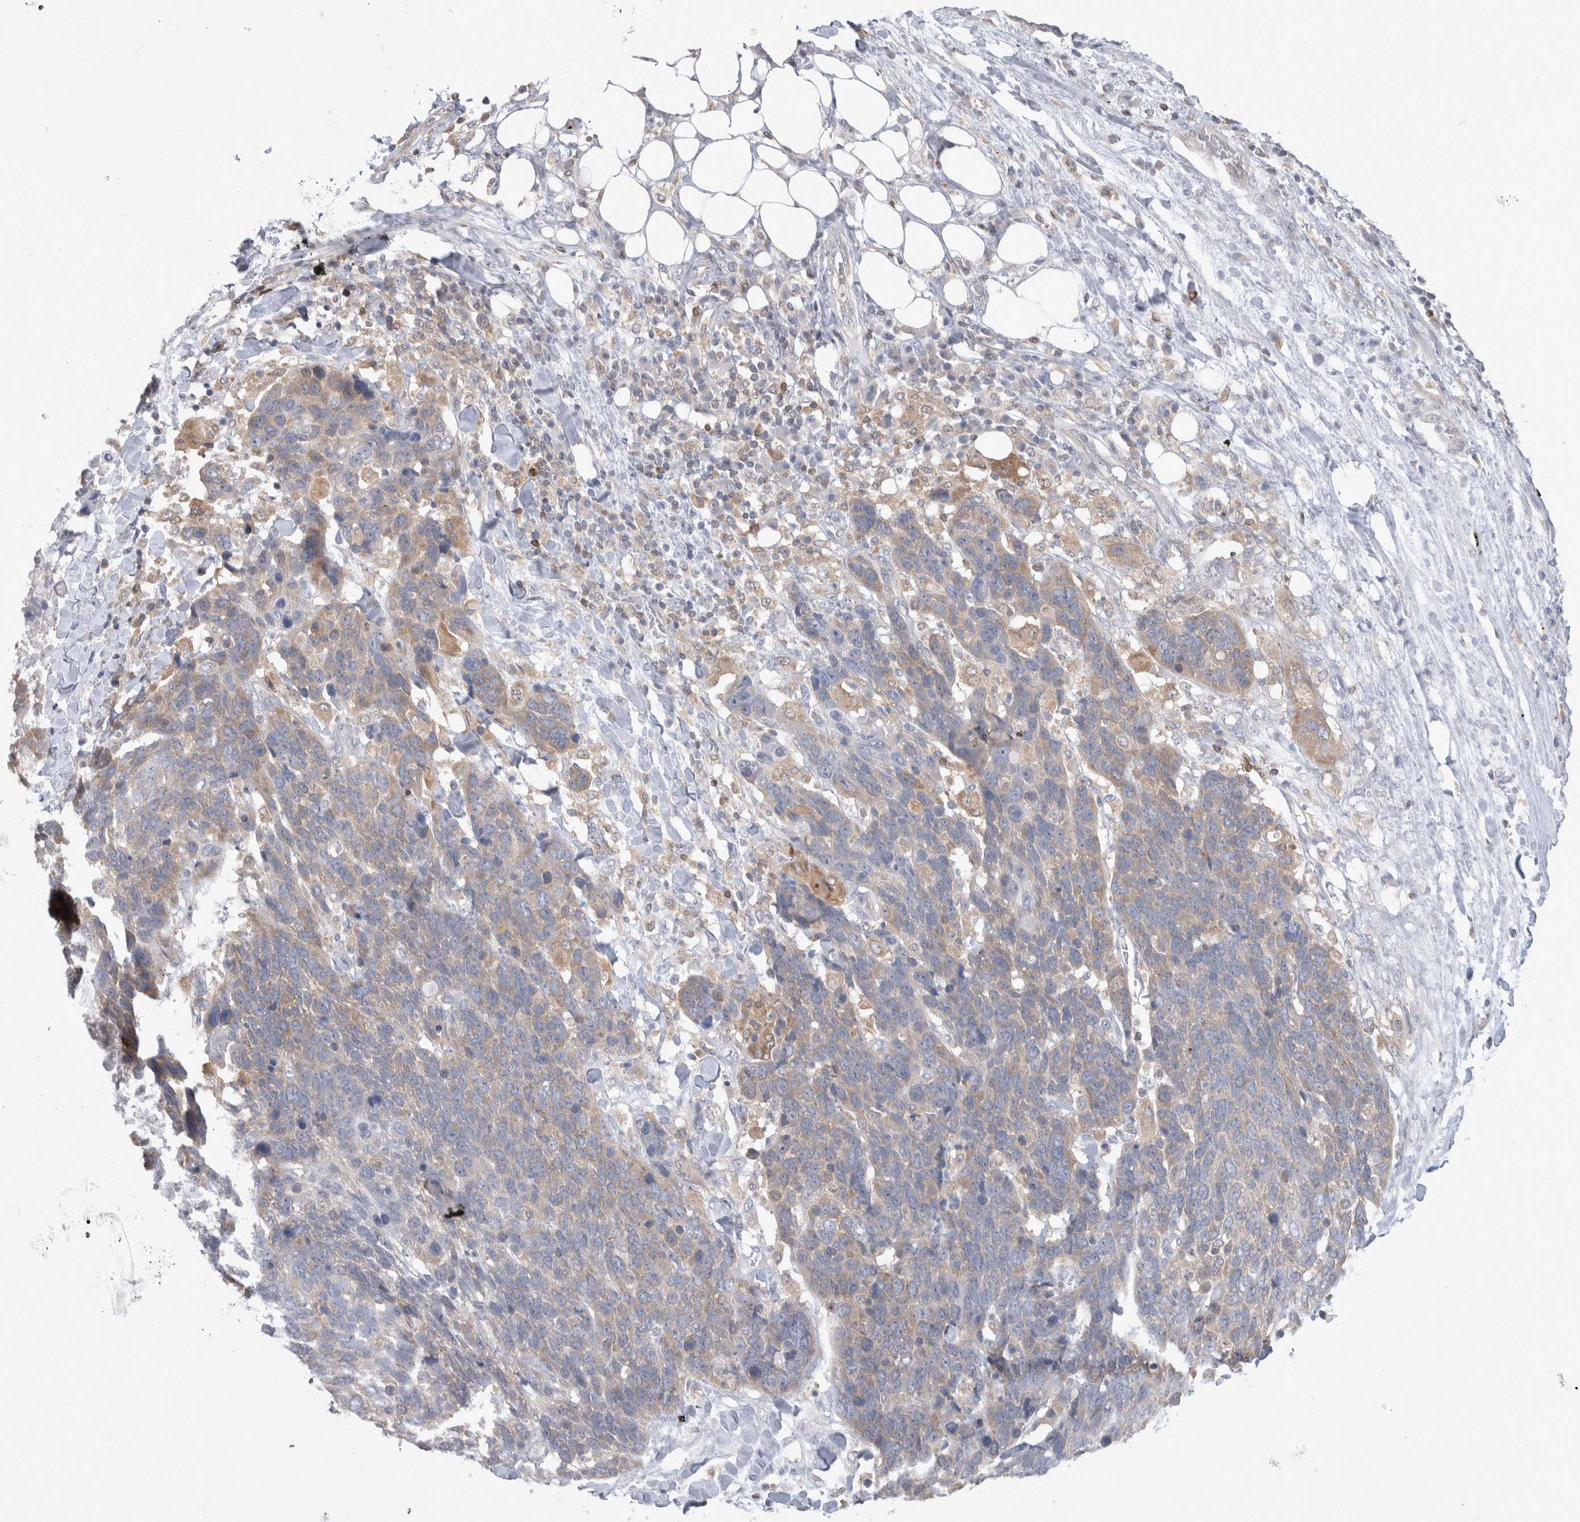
{"staining": {"intensity": "weak", "quantity": "25%-75%", "location": "cytoplasmic/membranous"}, "tissue": "lung cancer", "cell_type": "Tumor cells", "image_type": "cancer", "snomed": [{"axis": "morphology", "description": "Squamous cell carcinoma, NOS"}, {"axis": "topography", "description": "Lung"}], "caption": "Weak cytoplasmic/membranous protein expression is appreciated in approximately 25%-75% of tumor cells in lung squamous cell carcinoma. (DAB IHC with brightfield microscopy, high magnification).", "gene": "HTATIP2", "patient": {"sex": "male", "age": 66}}